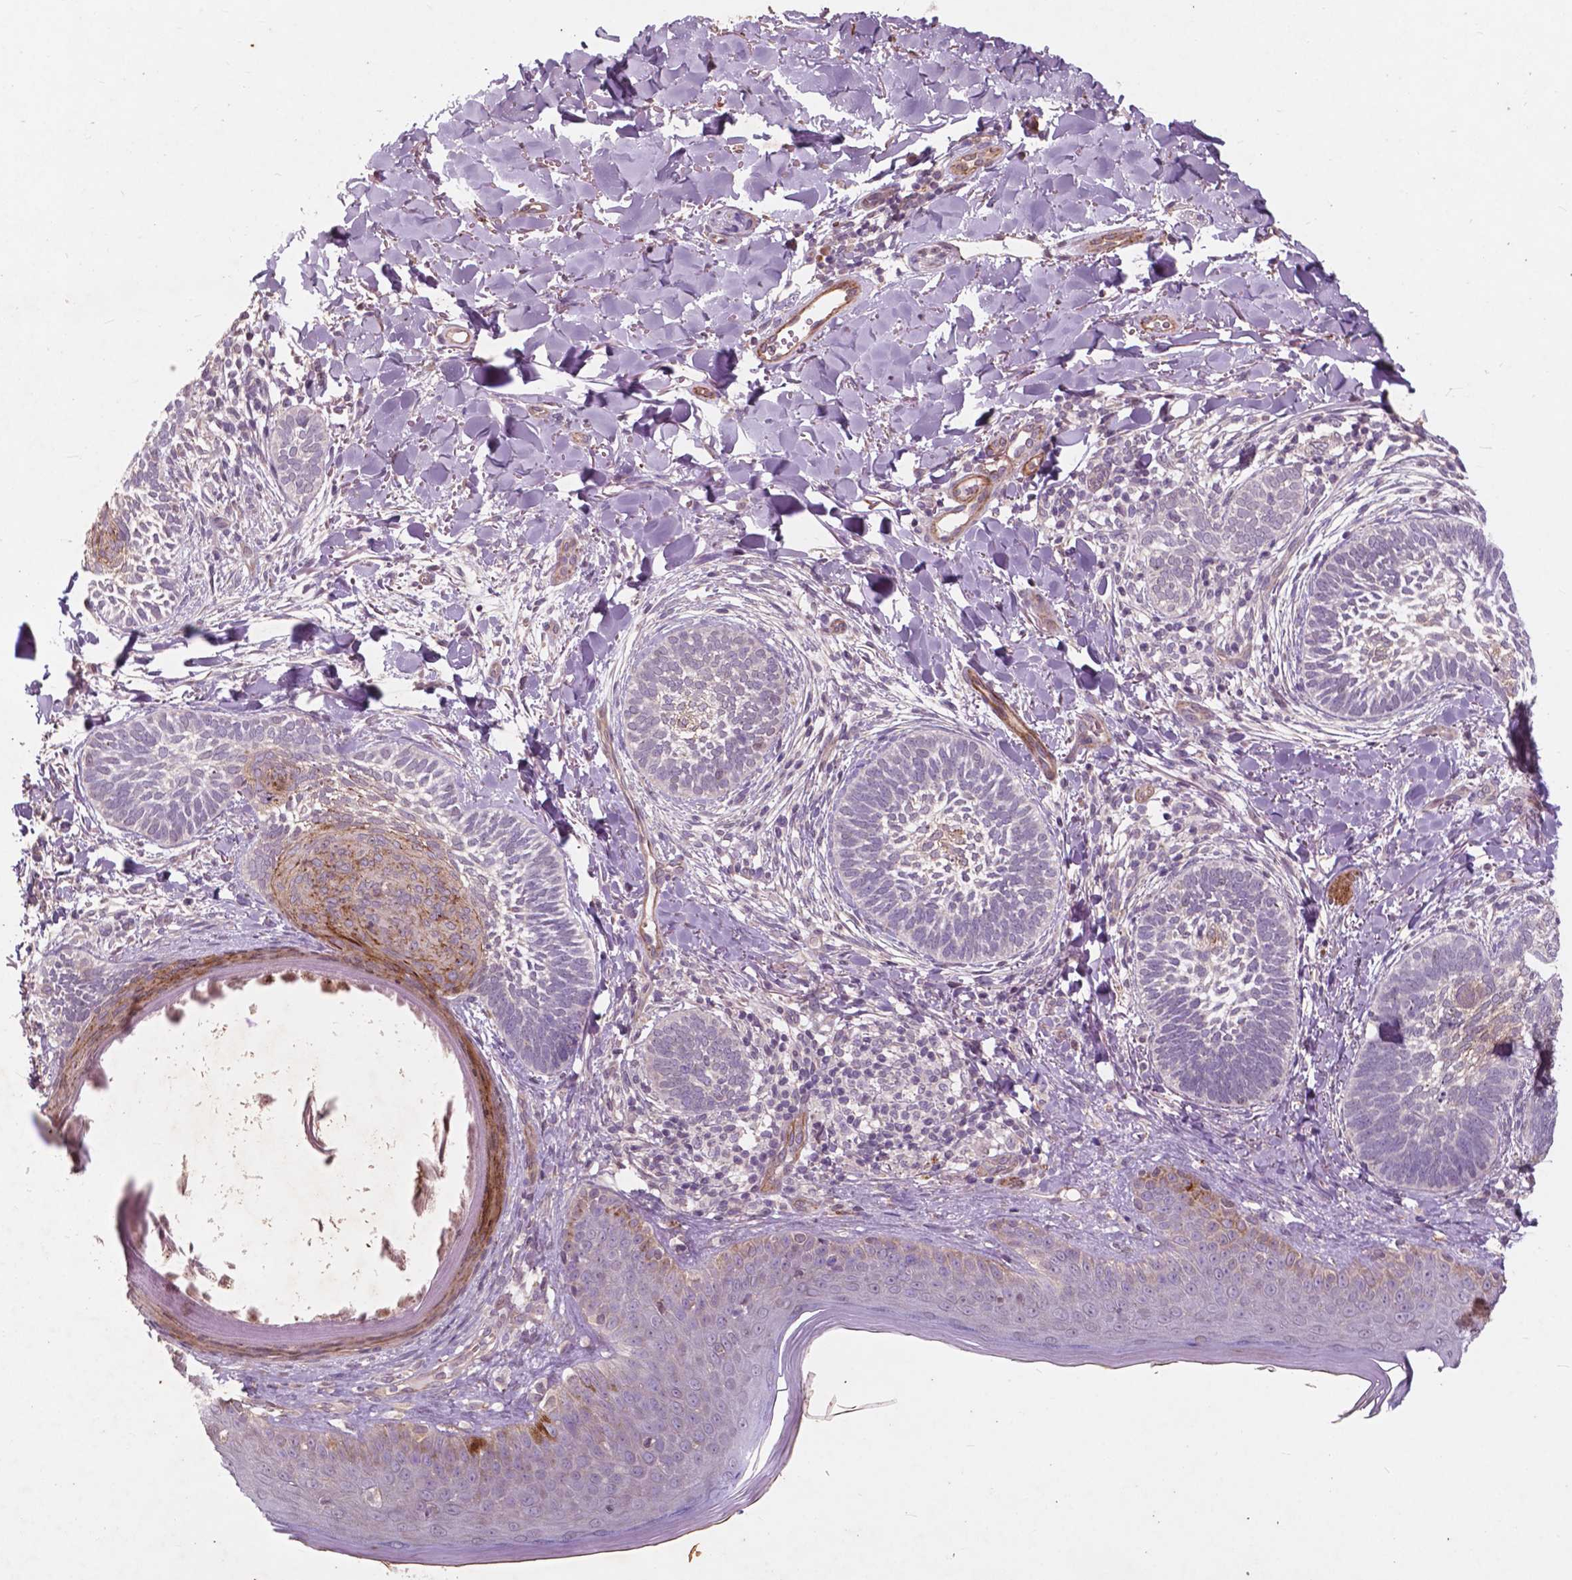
{"staining": {"intensity": "moderate", "quantity": "<25%", "location": "cytoplasmic/membranous"}, "tissue": "skin cancer", "cell_type": "Tumor cells", "image_type": "cancer", "snomed": [{"axis": "morphology", "description": "Normal tissue, NOS"}, {"axis": "morphology", "description": "Basal cell carcinoma"}, {"axis": "topography", "description": "Skin"}], "caption": "Moderate cytoplasmic/membranous staining for a protein is identified in about <25% of tumor cells of skin cancer (basal cell carcinoma) using IHC.", "gene": "RFPL4B", "patient": {"sex": "male", "age": 46}}